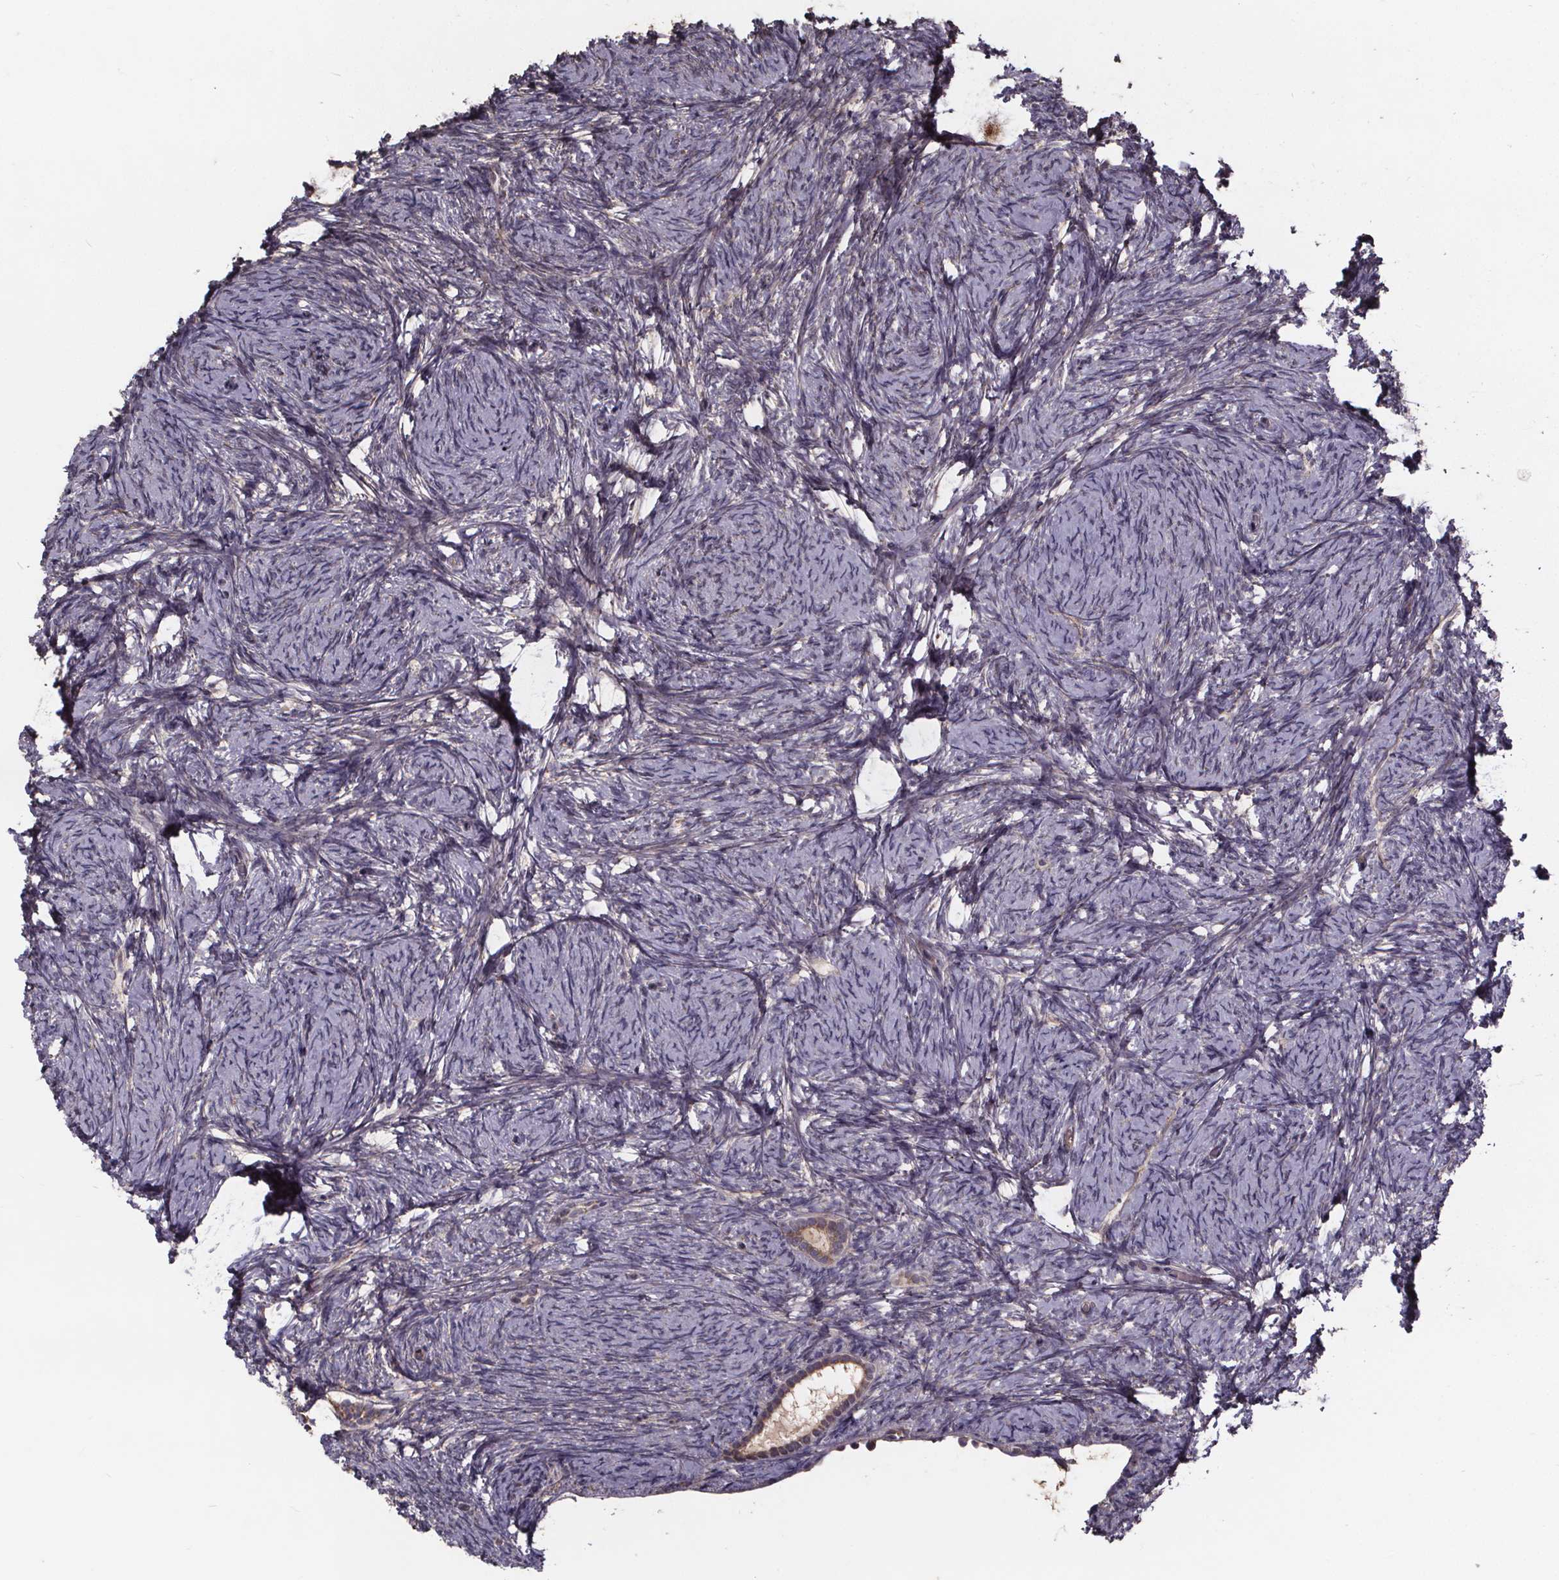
{"staining": {"intensity": "negative", "quantity": "none", "location": "none"}, "tissue": "ovary", "cell_type": "Ovarian stroma cells", "image_type": "normal", "snomed": [{"axis": "morphology", "description": "Normal tissue, NOS"}, {"axis": "topography", "description": "Ovary"}], "caption": "DAB immunohistochemical staining of unremarkable ovary demonstrates no significant expression in ovarian stroma cells.", "gene": "YME1L1", "patient": {"sex": "female", "age": 34}}